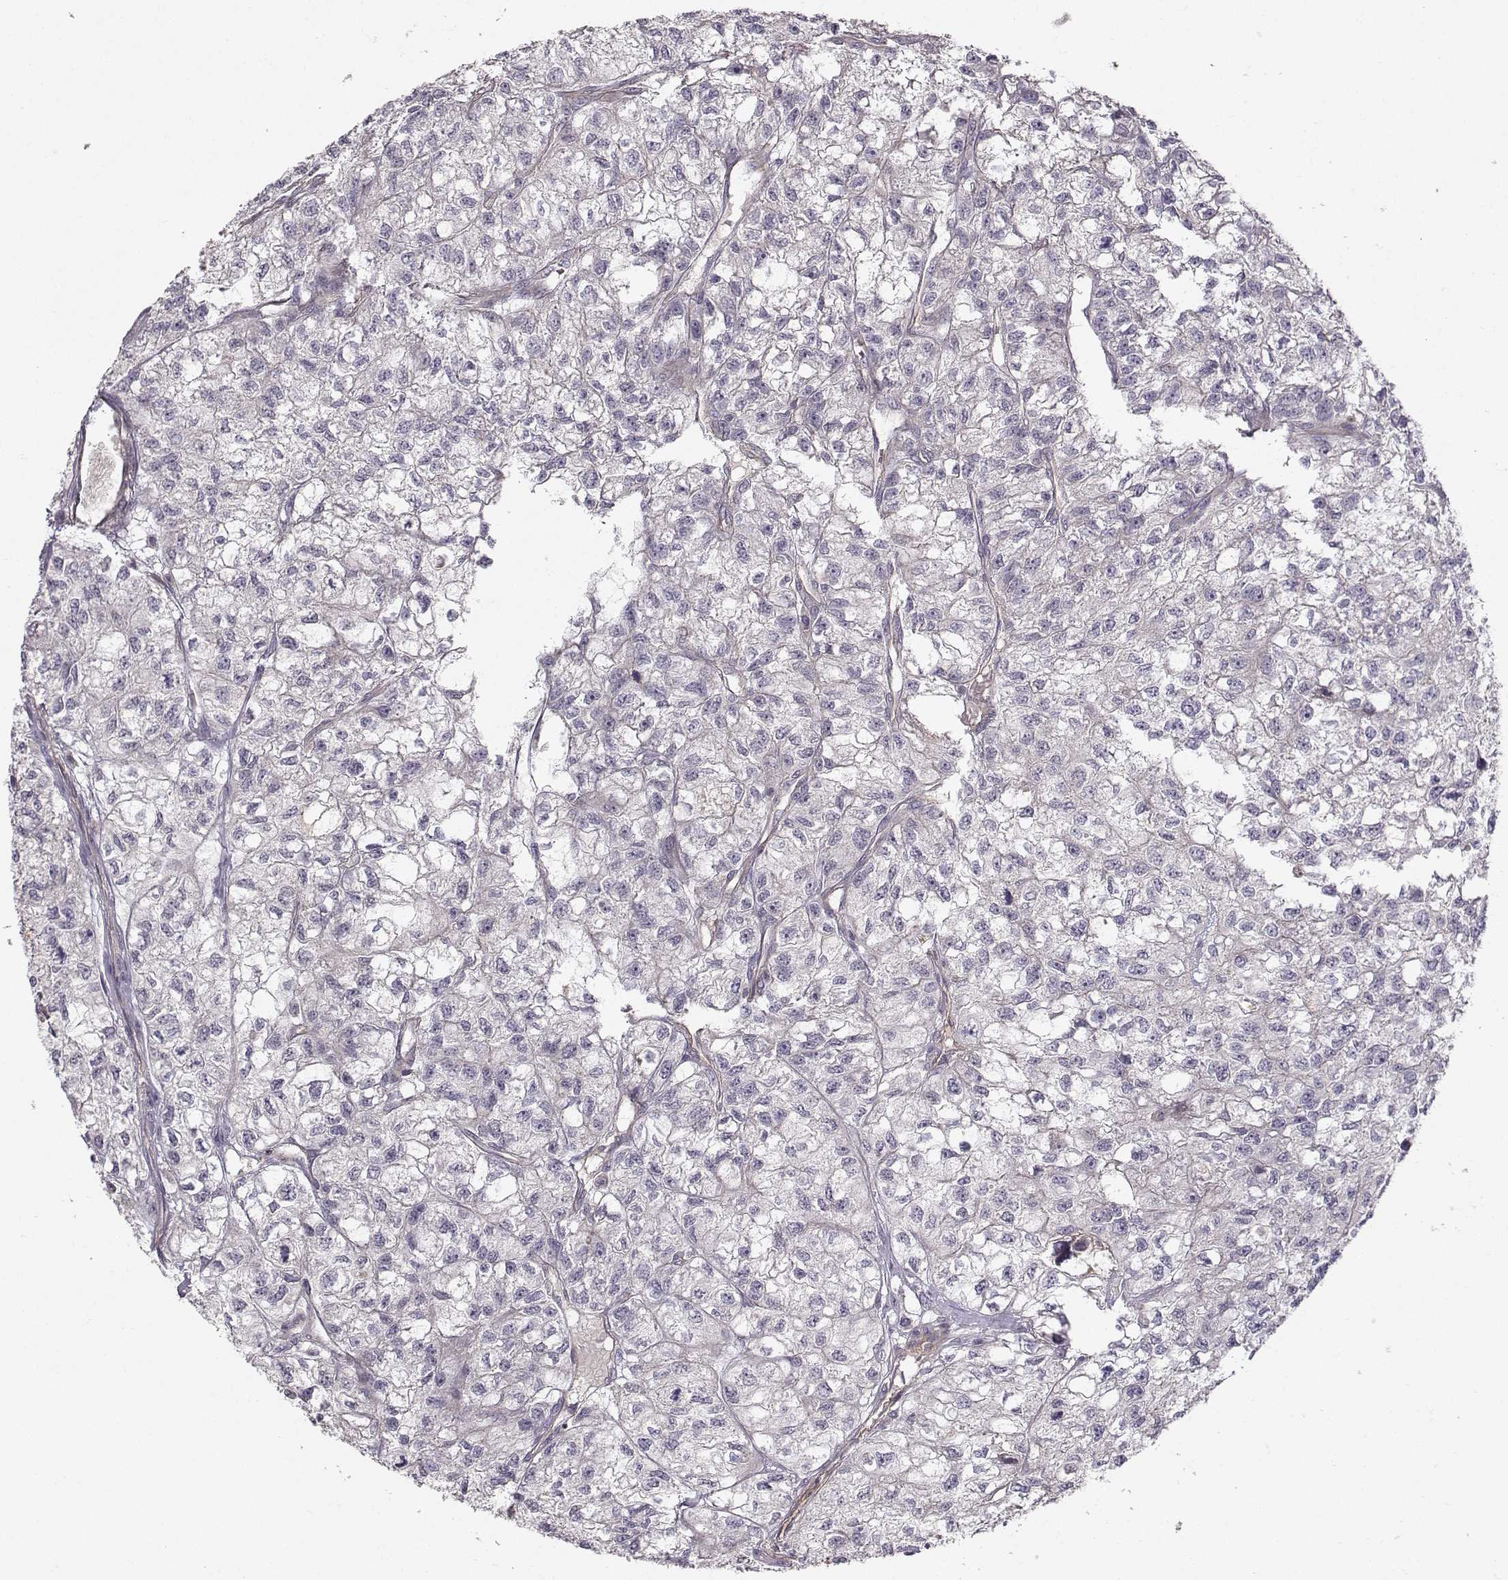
{"staining": {"intensity": "negative", "quantity": "none", "location": "none"}, "tissue": "renal cancer", "cell_type": "Tumor cells", "image_type": "cancer", "snomed": [{"axis": "morphology", "description": "Adenocarcinoma, NOS"}, {"axis": "topography", "description": "Kidney"}], "caption": "A histopathology image of renal cancer (adenocarcinoma) stained for a protein demonstrates no brown staining in tumor cells.", "gene": "OPRD1", "patient": {"sex": "male", "age": 56}}